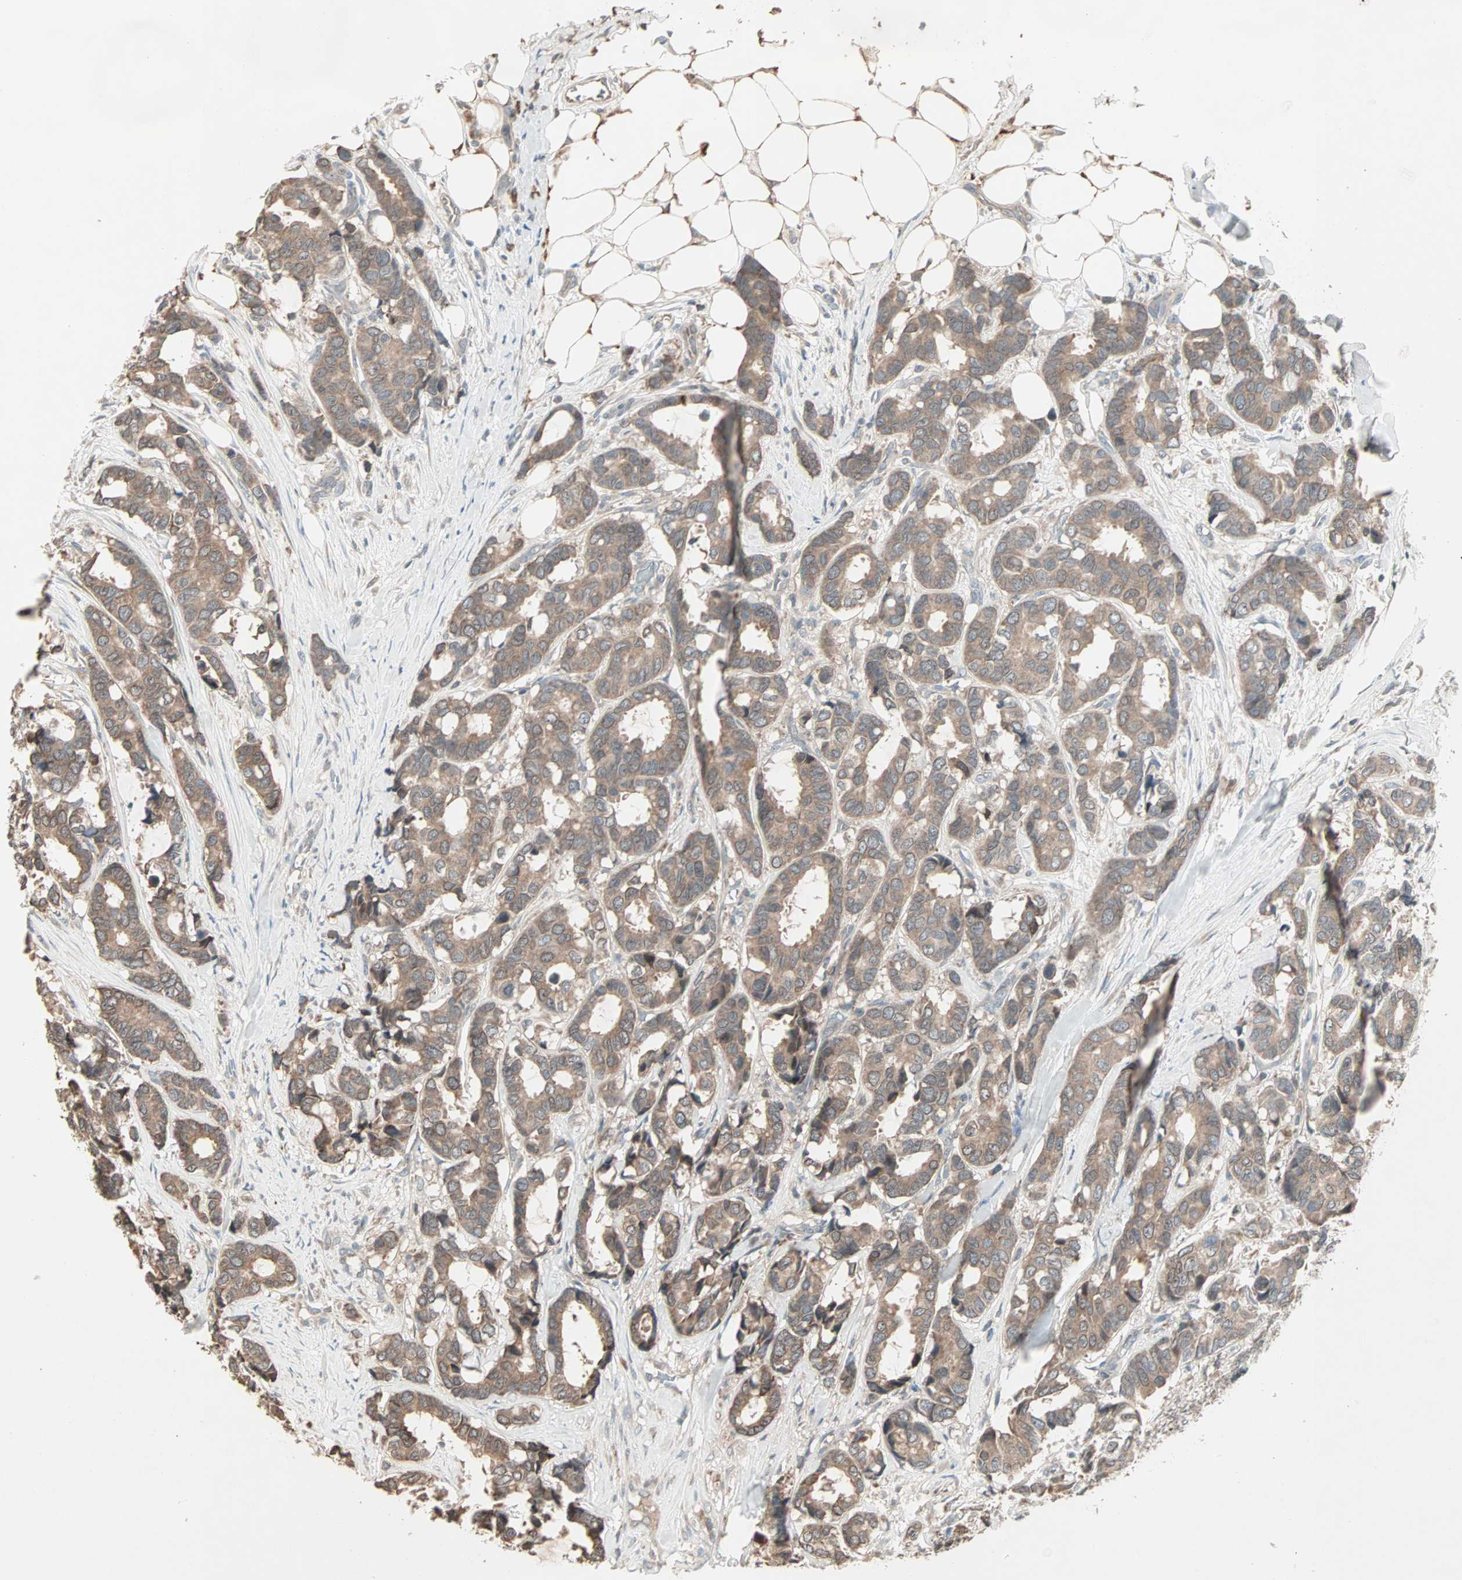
{"staining": {"intensity": "moderate", "quantity": ">75%", "location": "cytoplasmic/membranous"}, "tissue": "breast cancer", "cell_type": "Tumor cells", "image_type": "cancer", "snomed": [{"axis": "morphology", "description": "Duct carcinoma"}, {"axis": "topography", "description": "Breast"}], "caption": "Immunohistochemical staining of breast intraductal carcinoma exhibits medium levels of moderate cytoplasmic/membranous protein staining in approximately >75% of tumor cells.", "gene": "JMJD7-PLA2G4B", "patient": {"sex": "female", "age": 87}}